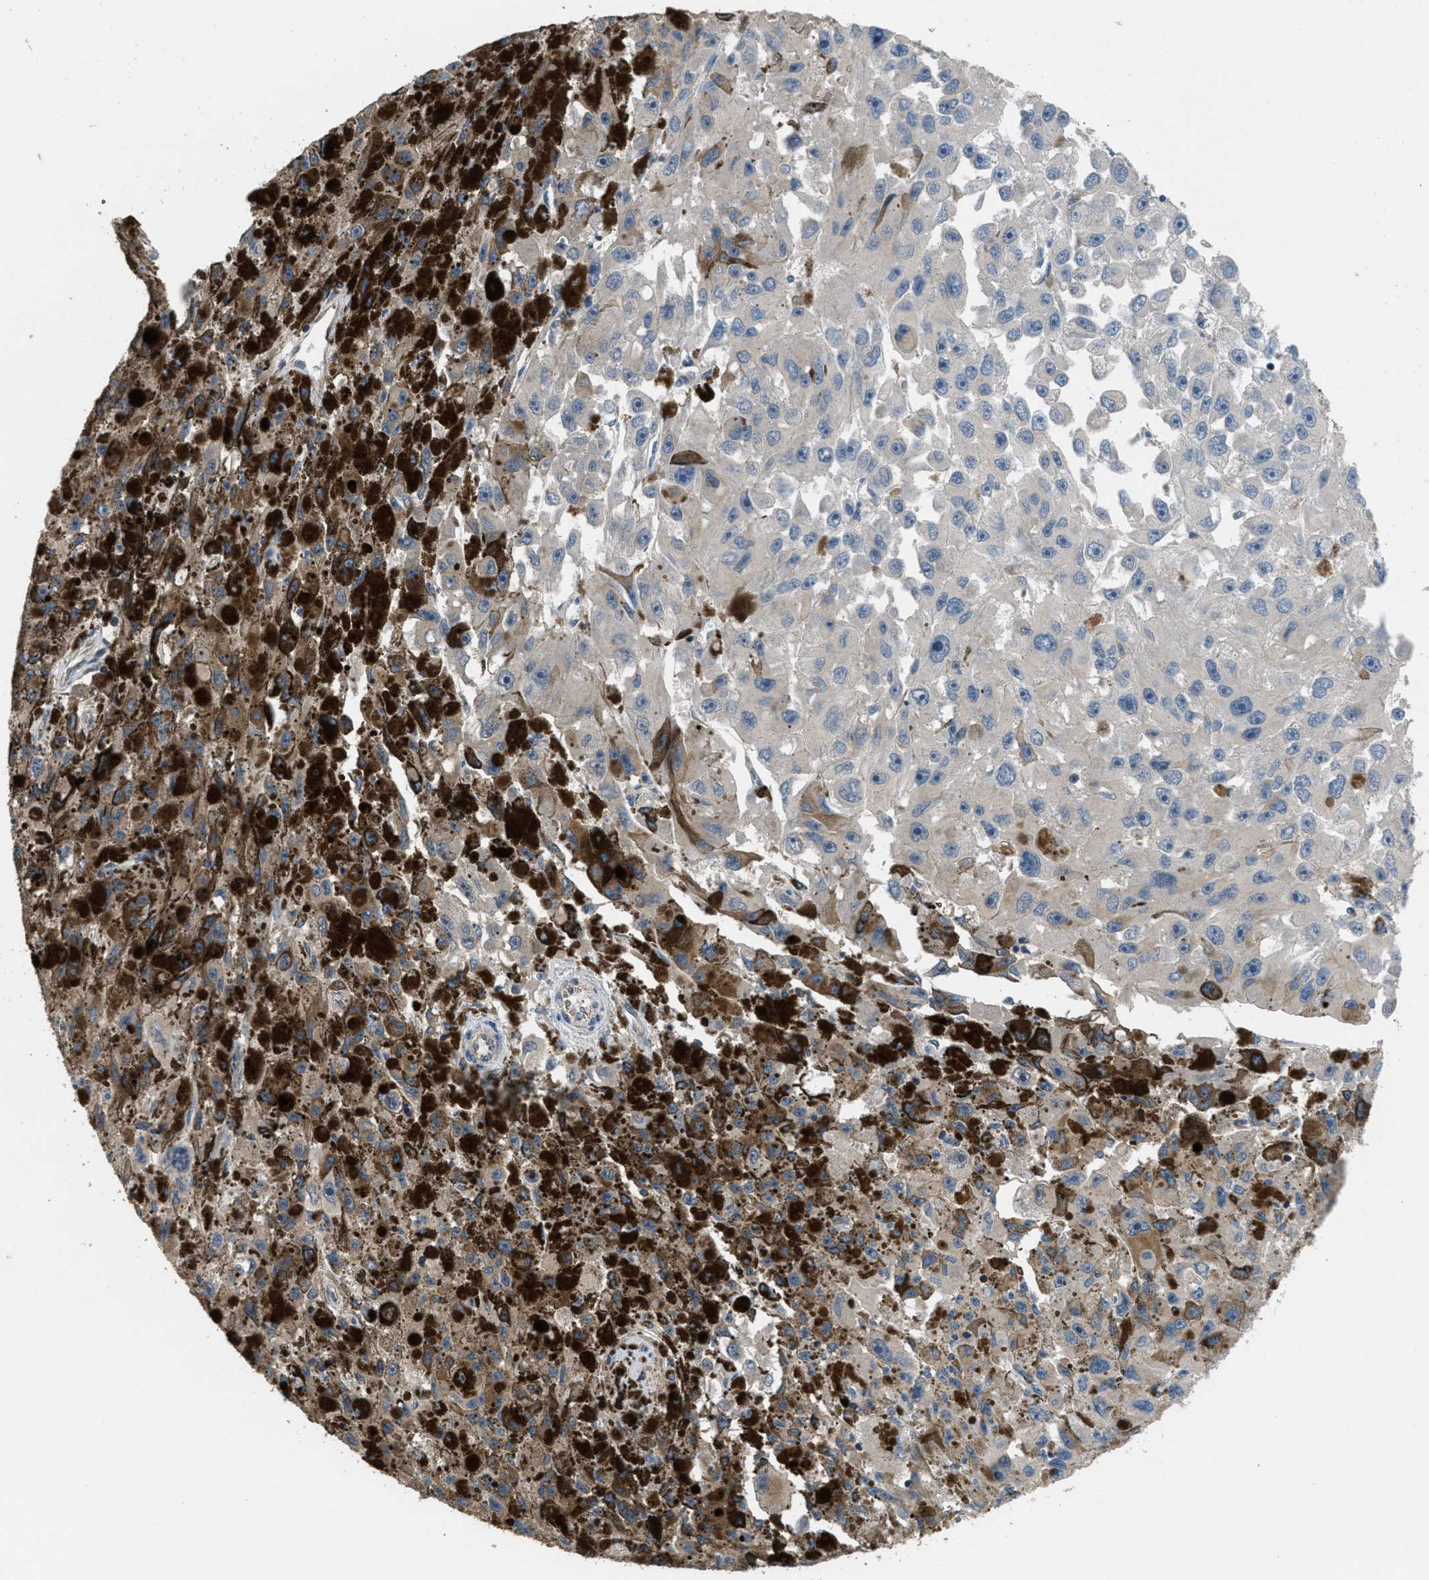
{"staining": {"intensity": "negative", "quantity": "none", "location": "none"}, "tissue": "melanoma", "cell_type": "Tumor cells", "image_type": "cancer", "snomed": [{"axis": "morphology", "description": "Malignant melanoma, NOS"}, {"axis": "topography", "description": "Skin"}], "caption": "DAB (3,3'-diaminobenzidine) immunohistochemical staining of human melanoma displays no significant positivity in tumor cells. (Brightfield microscopy of DAB immunohistochemistry at high magnification).", "gene": "NAT1", "patient": {"sex": "female", "age": 104}}